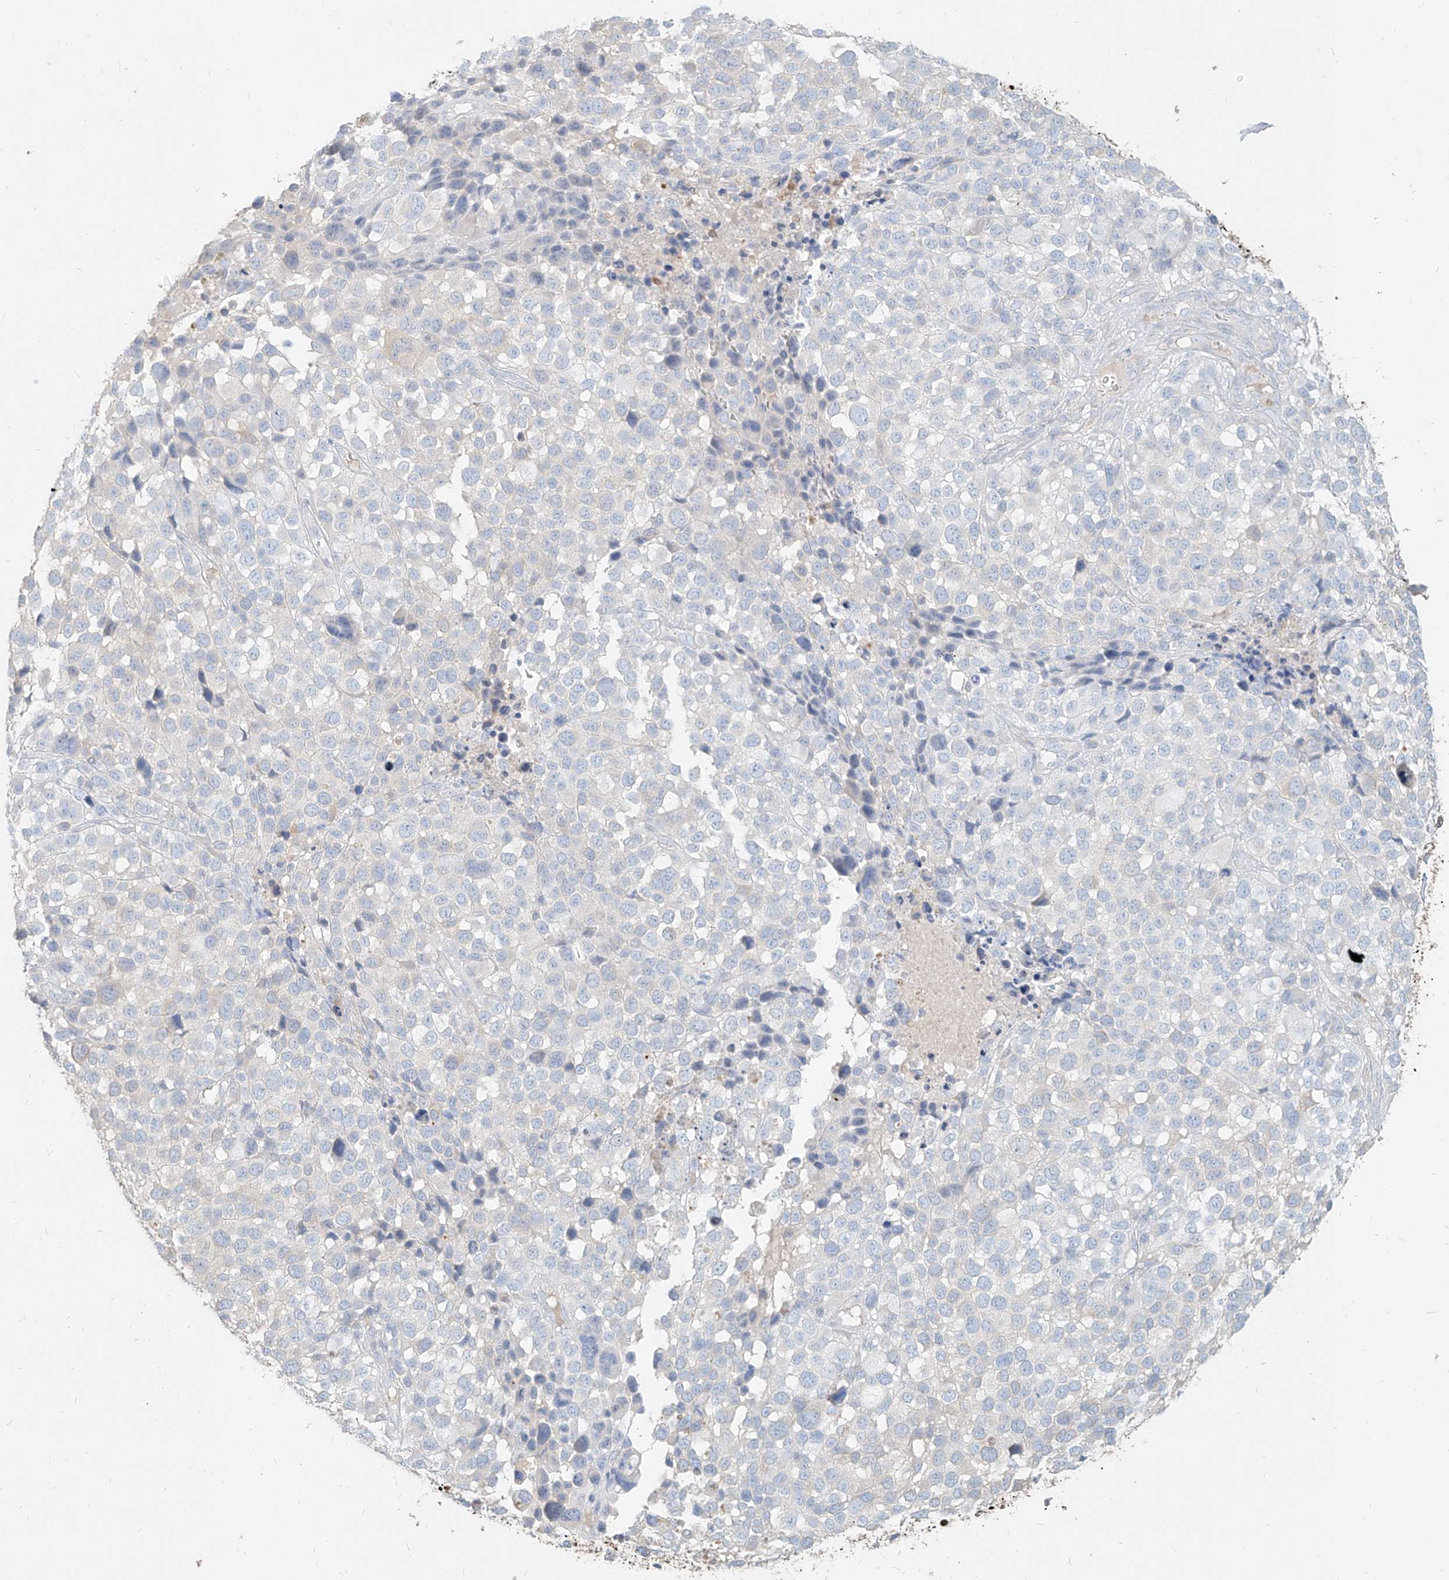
{"staining": {"intensity": "negative", "quantity": "none", "location": "none"}, "tissue": "melanoma", "cell_type": "Tumor cells", "image_type": "cancer", "snomed": [{"axis": "morphology", "description": "Malignant melanoma, NOS"}, {"axis": "topography", "description": "Skin of trunk"}], "caption": "The image reveals no significant staining in tumor cells of malignant melanoma.", "gene": "PGD", "patient": {"sex": "male", "age": 71}}